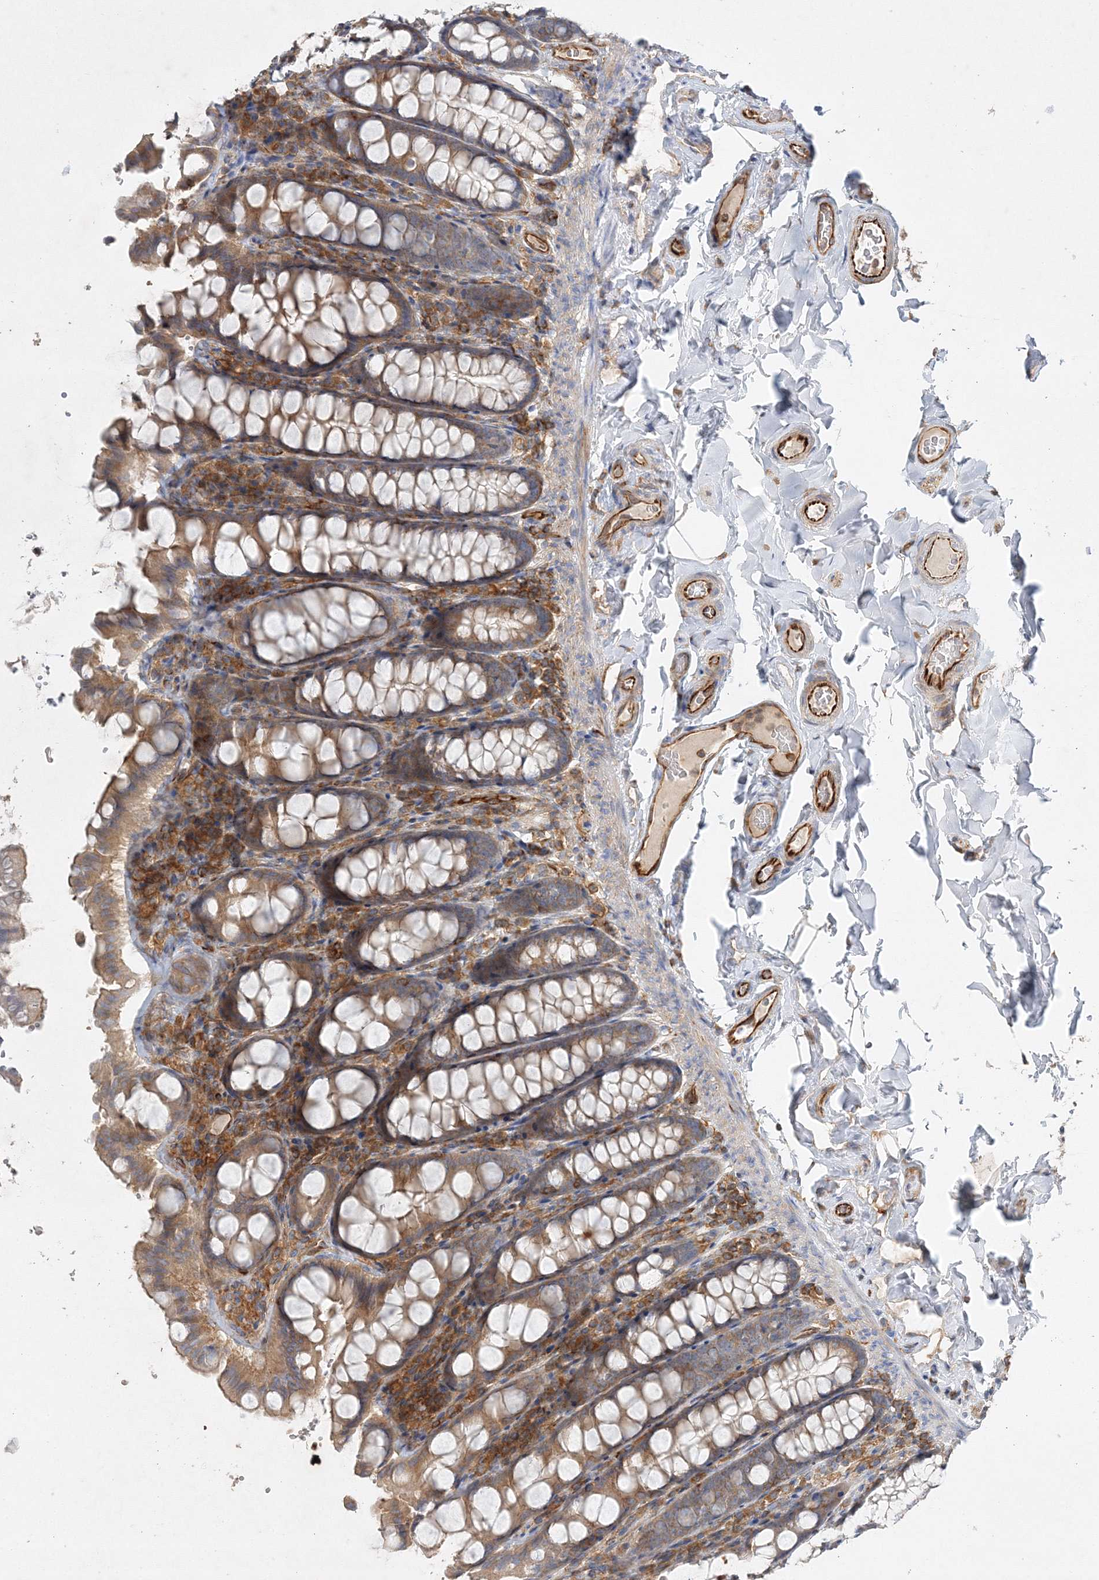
{"staining": {"intensity": "strong", "quantity": ">75%", "location": "cytoplasmic/membranous"}, "tissue": "colon", "cell_type": "Endothelial cells", "image_type": "normal", "snomed": [{"axis": "morphology", "description": "Normal tissue, NOS"}, {"axis": "topography", "description": "Colon"}, {"axis": "topography", "description": "Peripheral nerve tissue"}], "caption": "Brown immunohistochemical staining in benign human colon displays strong cytoplasmic/membranous expression in approximately >75% of endothelial cells. (DAB (3,3'-diaminobenzidine) = brown stain, brightfield microscopy at high magnification).", "gene": "WDR37", "patient": {"sex": "female", "age": 61}}